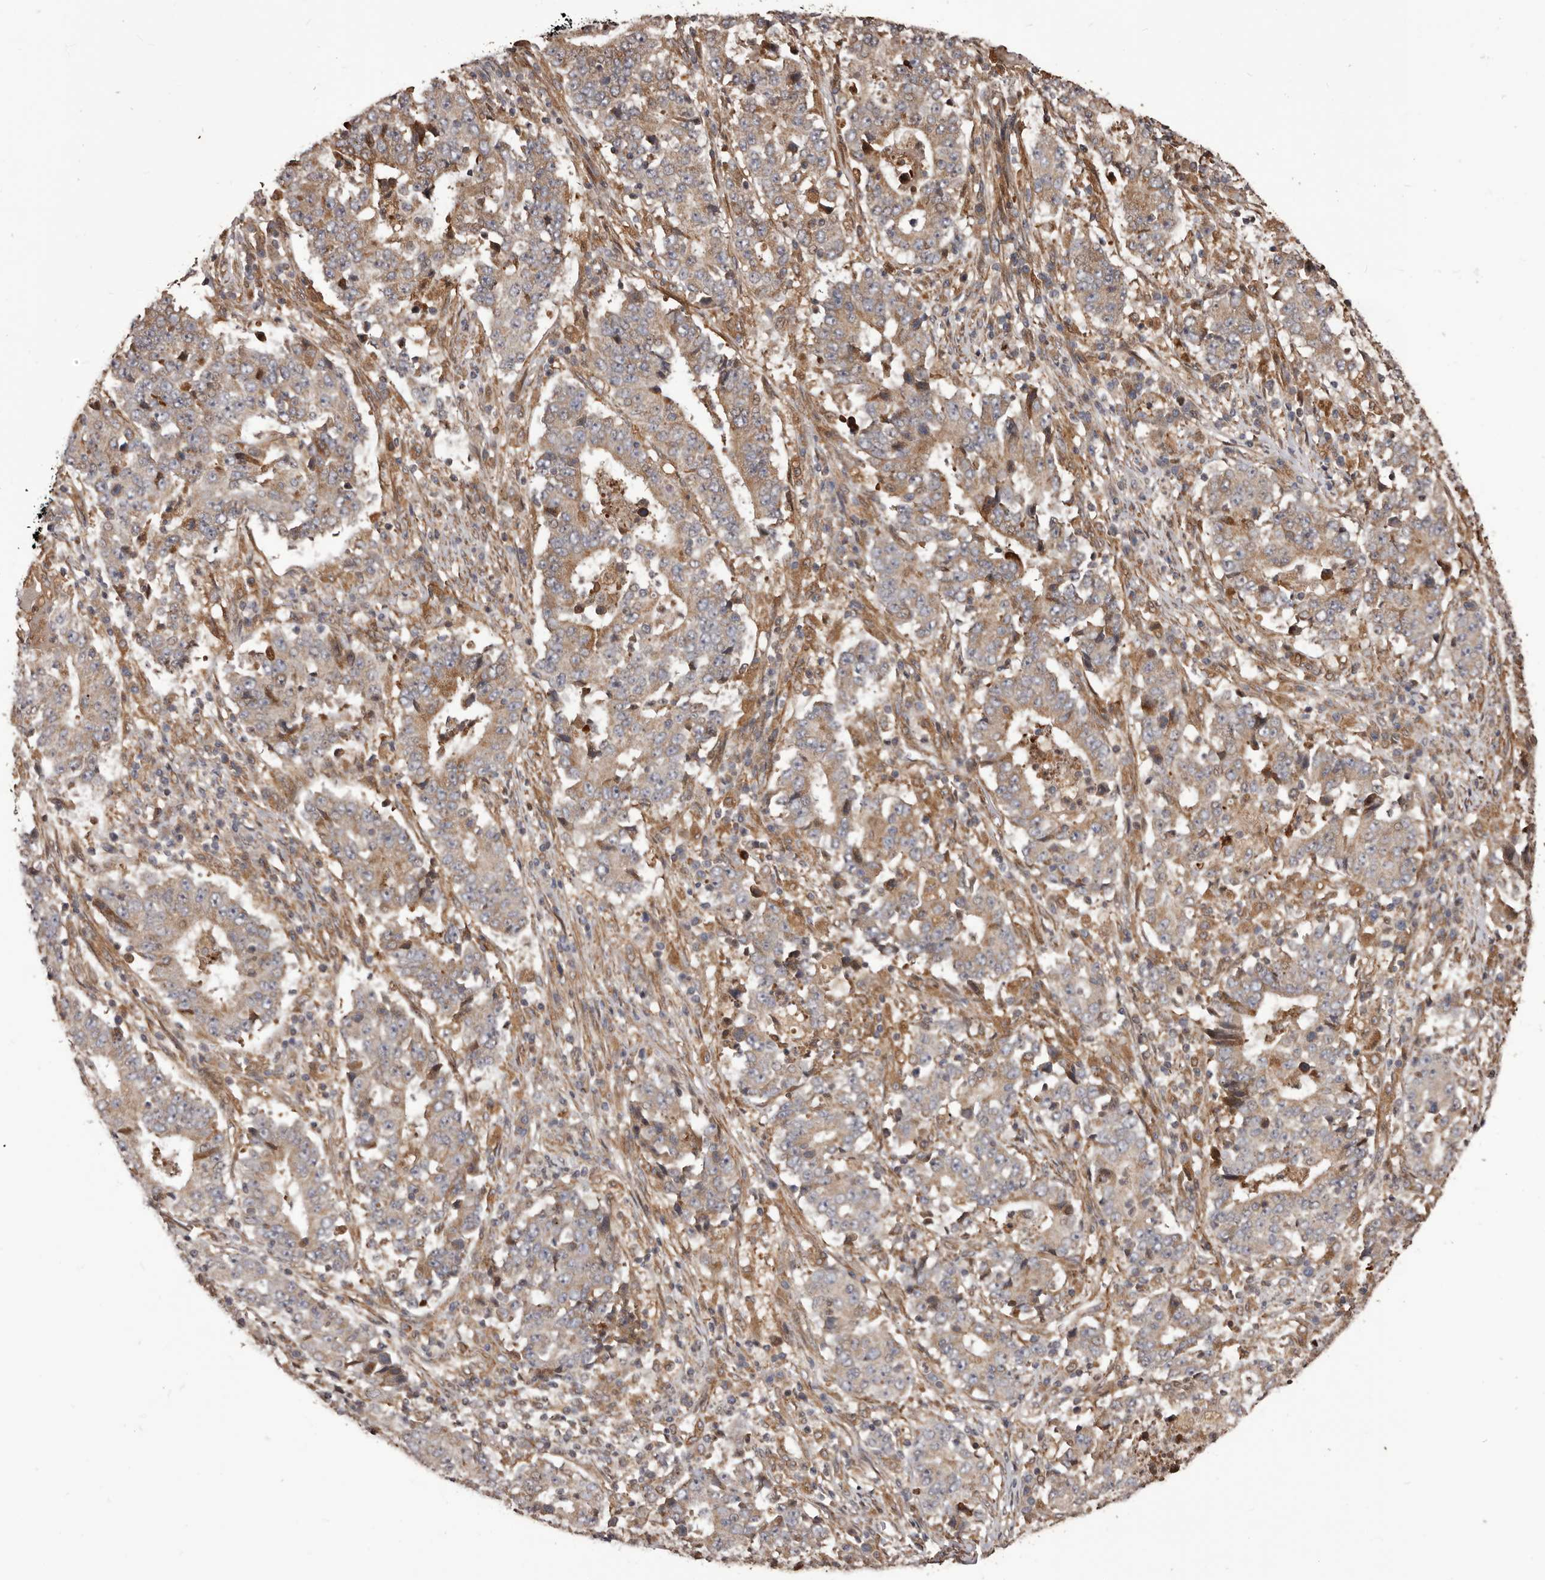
{"staining": {"intensity": "weak", "quantity": "25%-75%", "location": "cytoplasmic/membranous"}, "tissue": "stomach cancer", "cell_type": "Tumor cells", "image_type": "cancer", "snomed": [{"axis": "morphology", "description": "Adenocarcinoma, NOS"}, {"axis": "topography", "description": "Stomach"}], "caption": "Stomach cancer (adenocarcinoma) stained for a protein shows weak cytoplasmic/membranous positivity in tumor cells.", "gene": "ZCCHC7", "patient": {"sex": "male", "age": 59}}